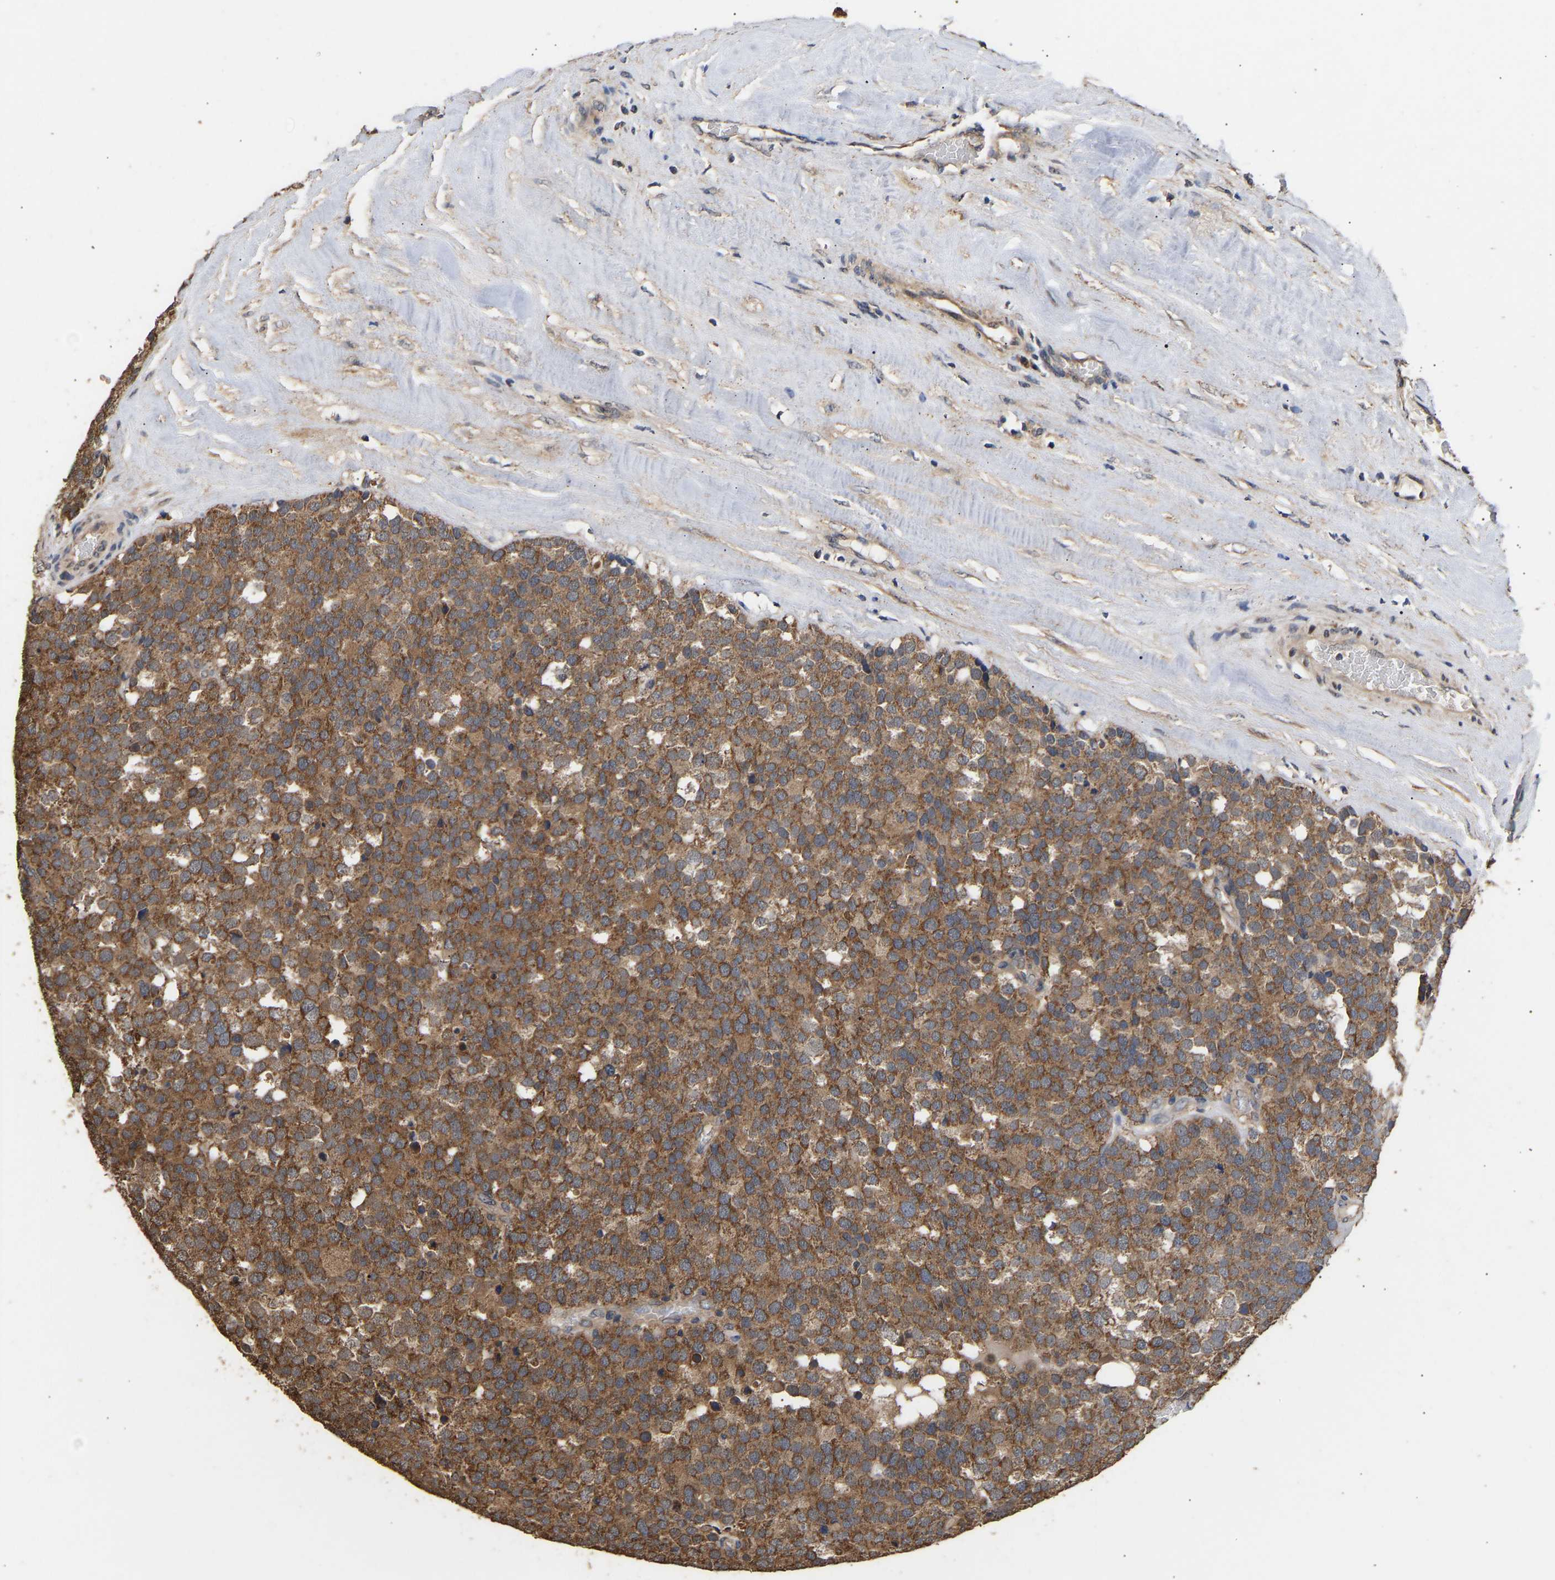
{"staining": {"intensity": "moderate", "quantity": ">75%", "location": "cytoplasmic/membranous"}, "tissue": "testis cancer", "cell_type": "Tumor cells", "image_type": "cancer", "snomed": [{"axis": "morphology", "description": "Normal tissue, NOS"}, {"axis": "morphology", "description": "Seminoma, NOS"}, {"axis": "topography", "description": "Testis"}], "caption": "Immunohistochemical staining of seminoma (testis) demonstrates medium levels of moderate cytoplasmic/membranous protein positivity in about >75% of tumor cells. (IHC, brightfield microscopy, high magnification).", "gene": "ZNF26", "patient": {"sex": "male", "age": 71}}